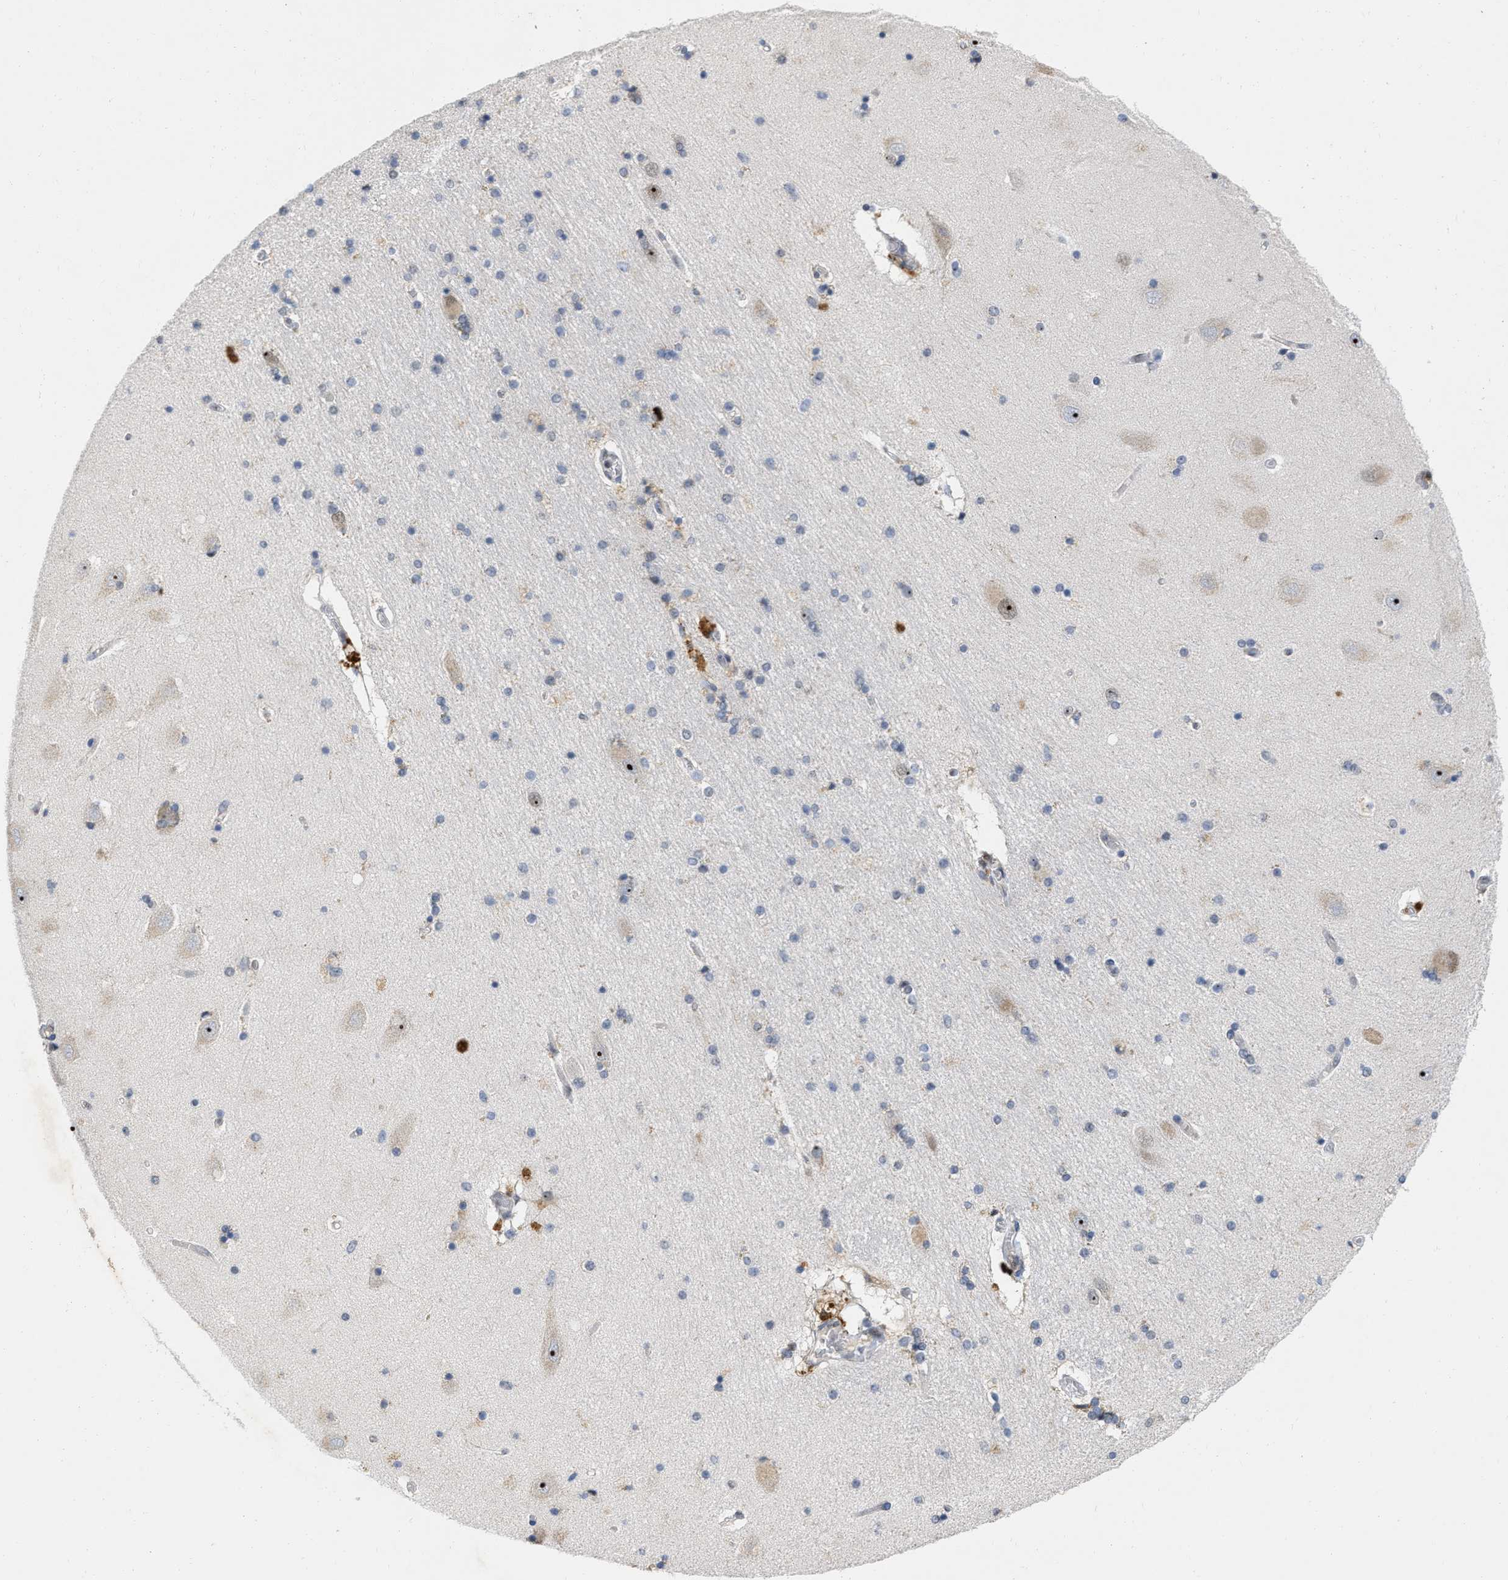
{"staining": {"intensity": "negative", "quantity": "none", "location": "none"}, "tissue": "hippocampus", "cell_type": "Glial cells", "image_type": "normal", "snomed": [{"axis": "morphology", "description": "Normal tissue, NOS"}, {"axis": "topography", "description": "Hippocampus"}], "caption": "This is an IHC micrograph of benign hippocampus. There is no expression in glial cells.", "gene": "ELAC2", "patient": {"sex": "female", "age": 54}}